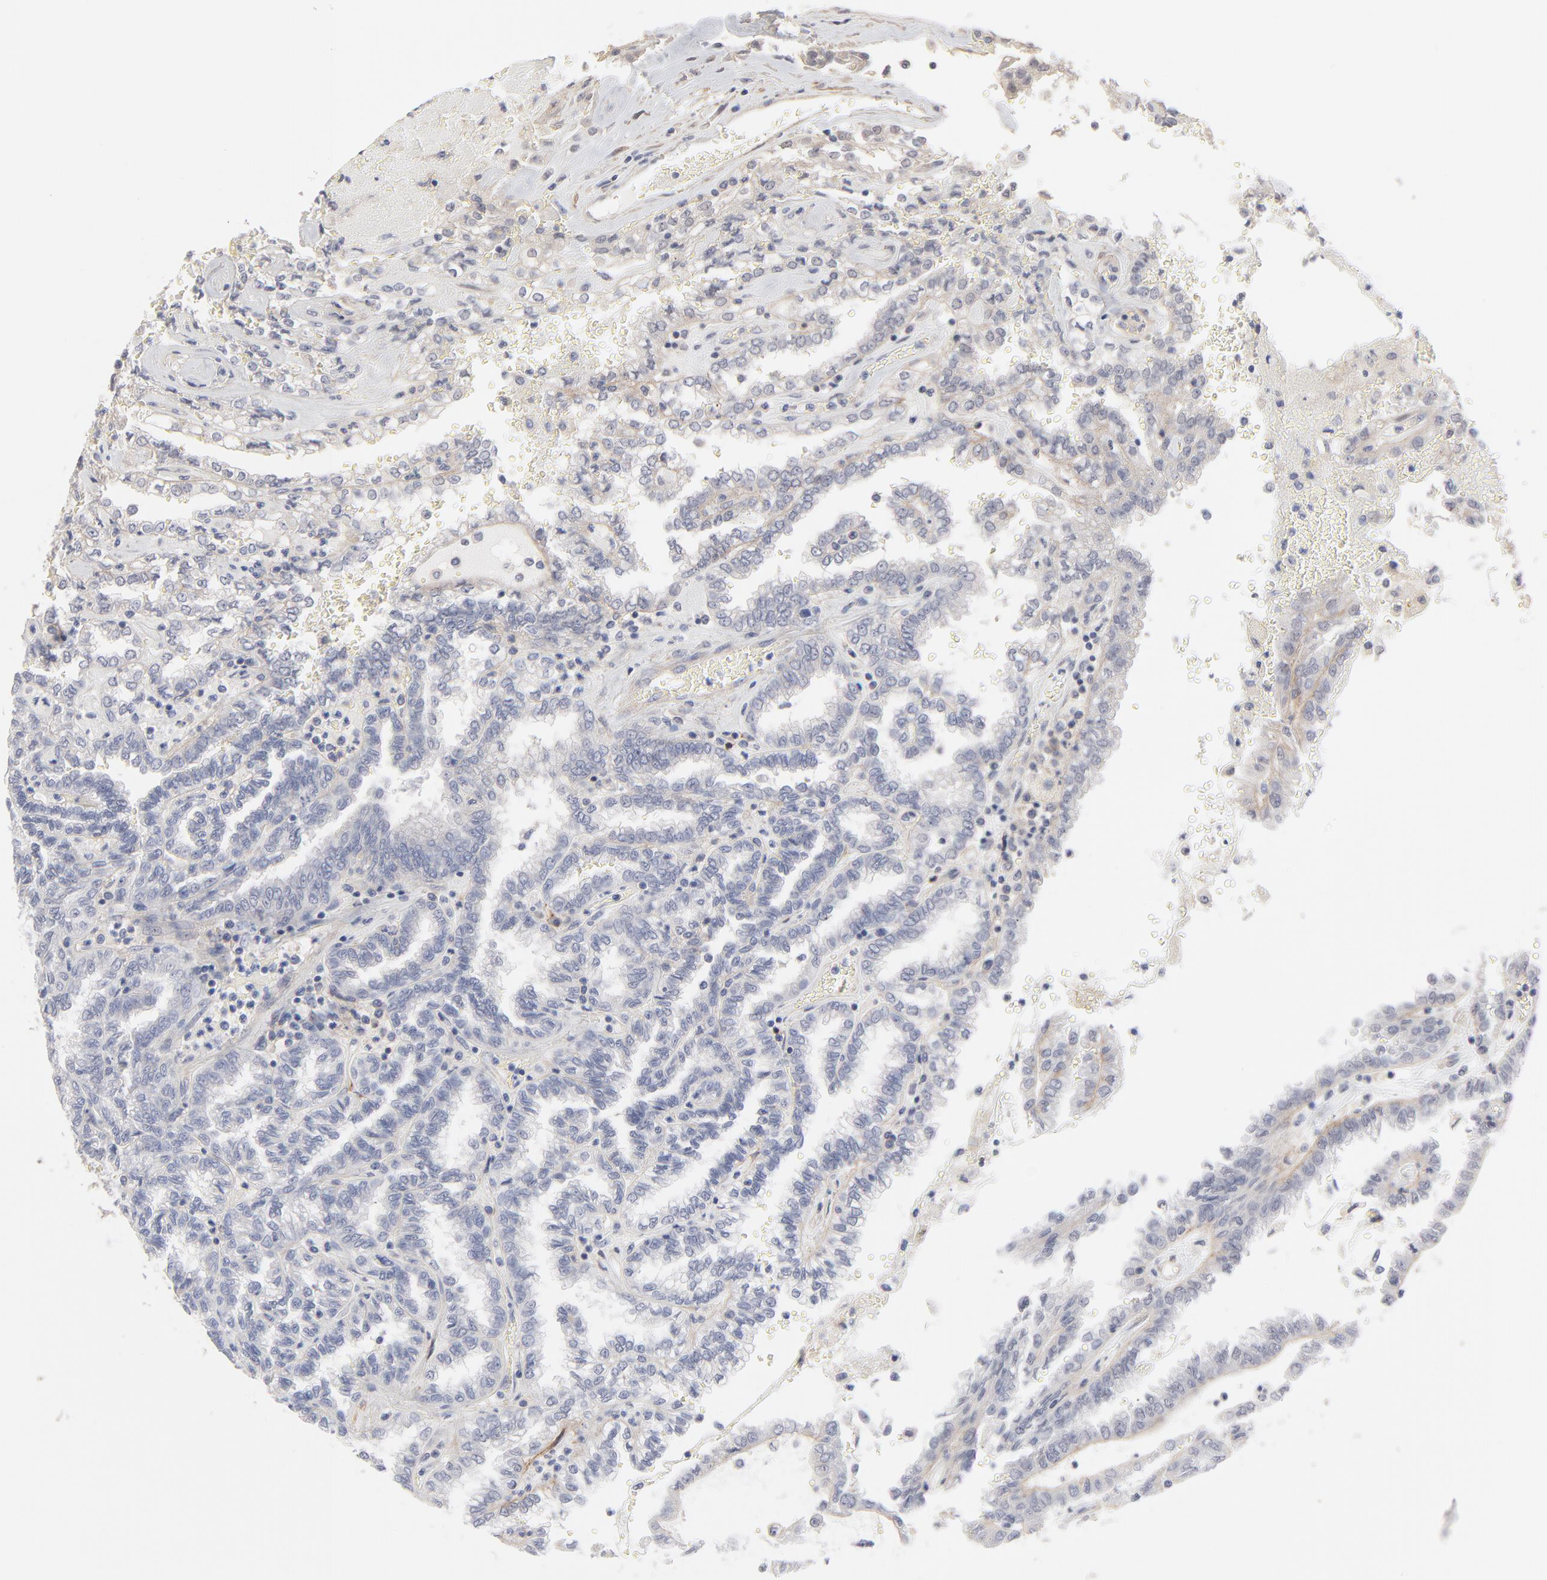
{"staining": {"intensity": "weak", "quantity": "25%-75%", "location": "cytoplasmic/membranous"}, "tissue": "renal cancer", "cell_type": "Tumor cells", "image_type": "cancer", "snomed": [{"axis": "morphology", "description": "Inflammation, NOS"}, {"axis": "morphology", "description": "Adenocarcinoma, NOS"}, {"axis": "topography", "description": "Kidney"}], "caption": "Adenocarcinoma (renal) stained with a protein marker demonstrates weak staining in tumor cells.", "gene": "SLC16A1", "patient": {"sex": "male", "age": 68}}